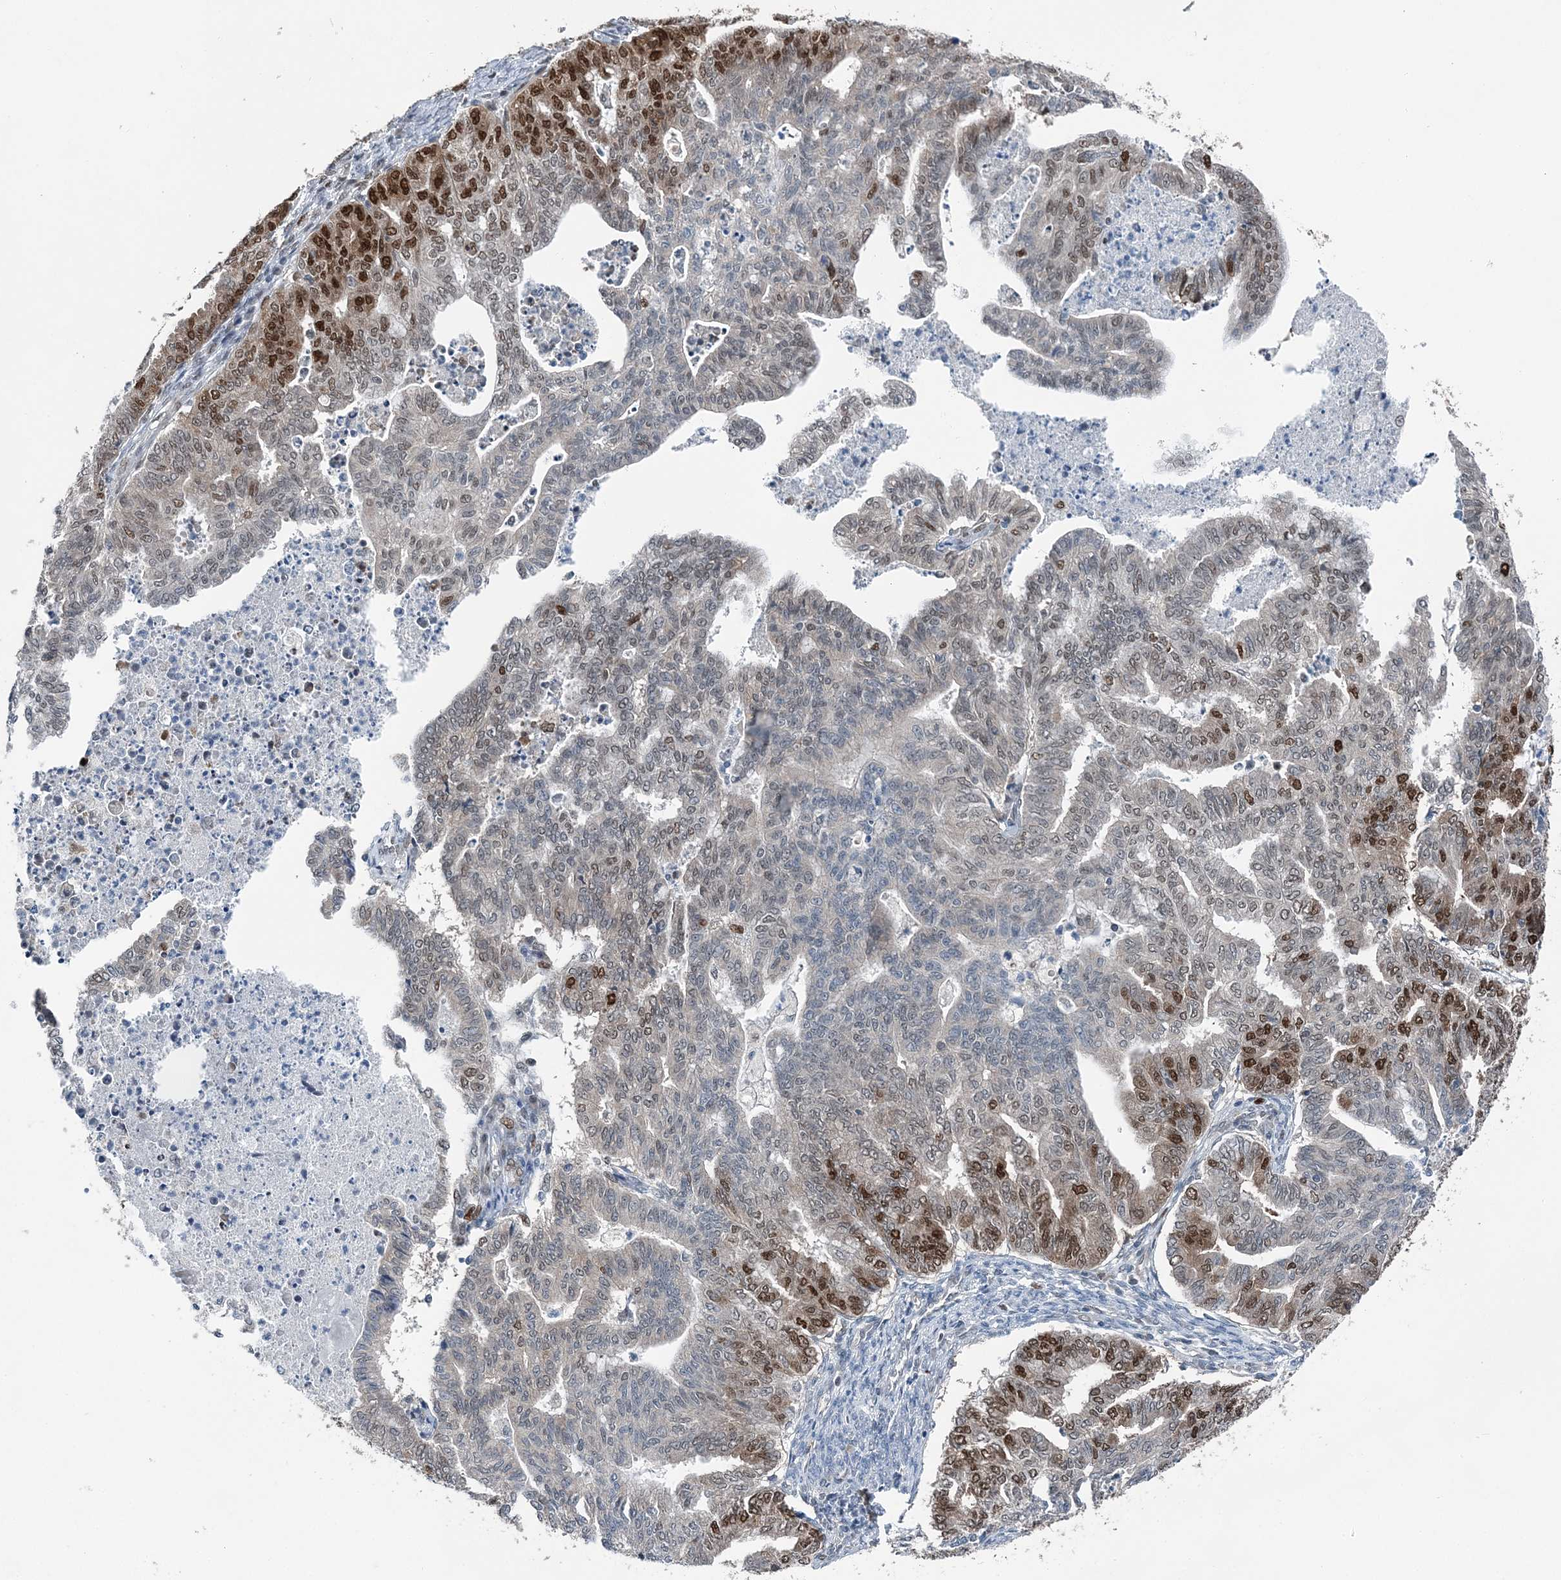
{"staining": {"intensity": "strong", "quantity": "<25%", "location": "nuclear"}, "tissue": "endometrial cancer", "cell_type": "Tumor cells", "image_type": "cancer", "snomed": [{"axis": "morphology", "description": "Adenocarcinoma, NOS"}, {"axis": "topography", "description": "Endometrium"}], "caption": "Immunohistochemical staining of human adenocarcinoma (endometrial) displays strong nuclear protein expression in approximately <25% of tumor cells.", "gene": "HAT1", "patient": {"sex": "female", "age": 79}}